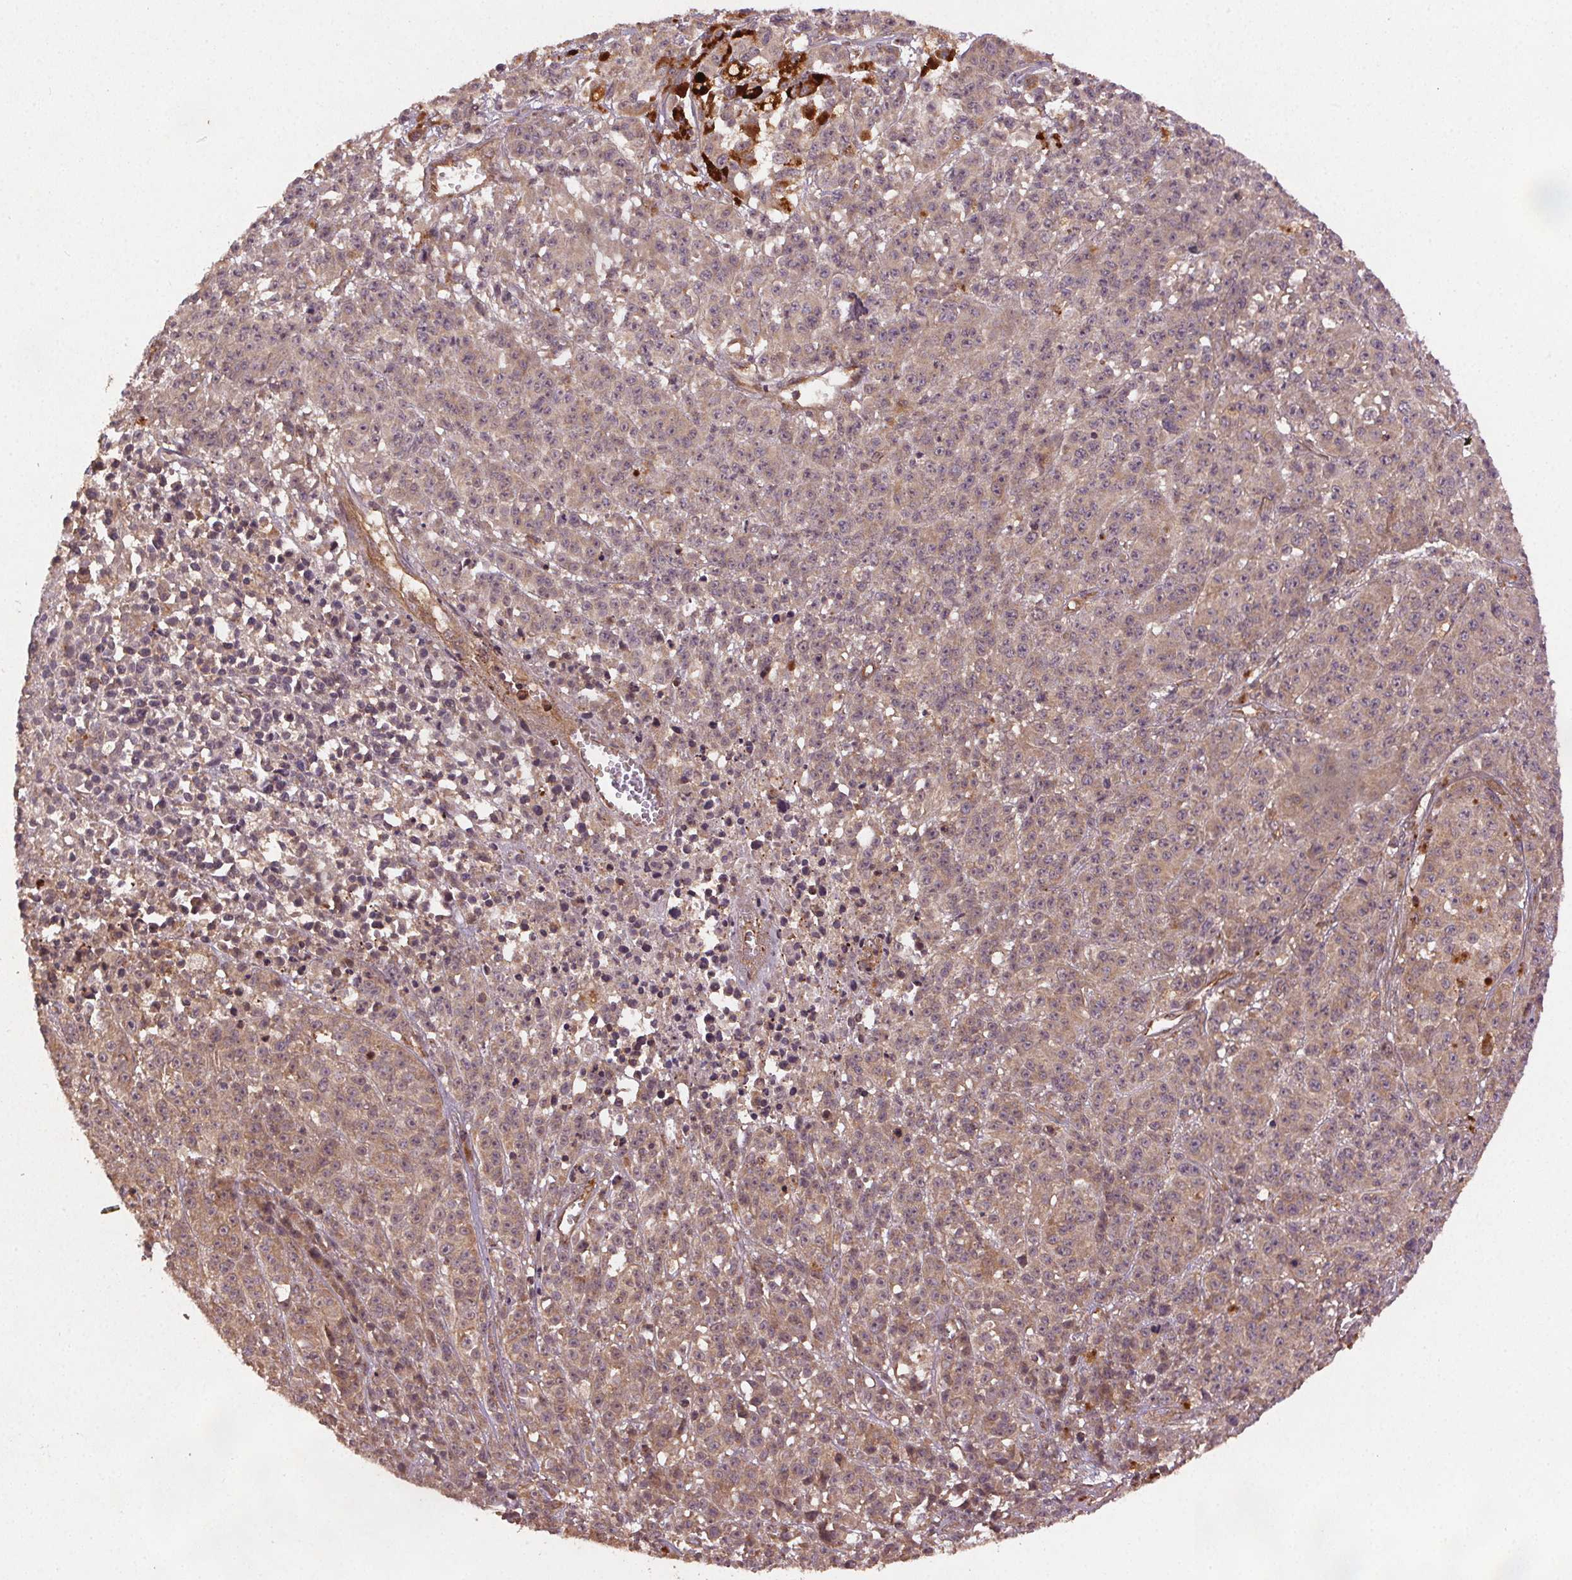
{"staining": {"intensity": "moderate", "quantity": "25%-75%", "location": "cytoplasmic/membranous"}, "tissue": "melanoma", "cell_type": "Tumor cells", "image_type": "cancer", "snomed": [{"axis": "morphology", "description": "Malignant melanoma, NOS"}, {"axis": "topography", "description": "Skin"}], "caption": "Malignant melanoma tissue exhibits moderate cytoplasmic/membranous positivity in about 25%-75% of tumor cells Nuclei are stained in blue.", "gene": "SEC14L2", "patient": {"sex": "female", "age": 58}}